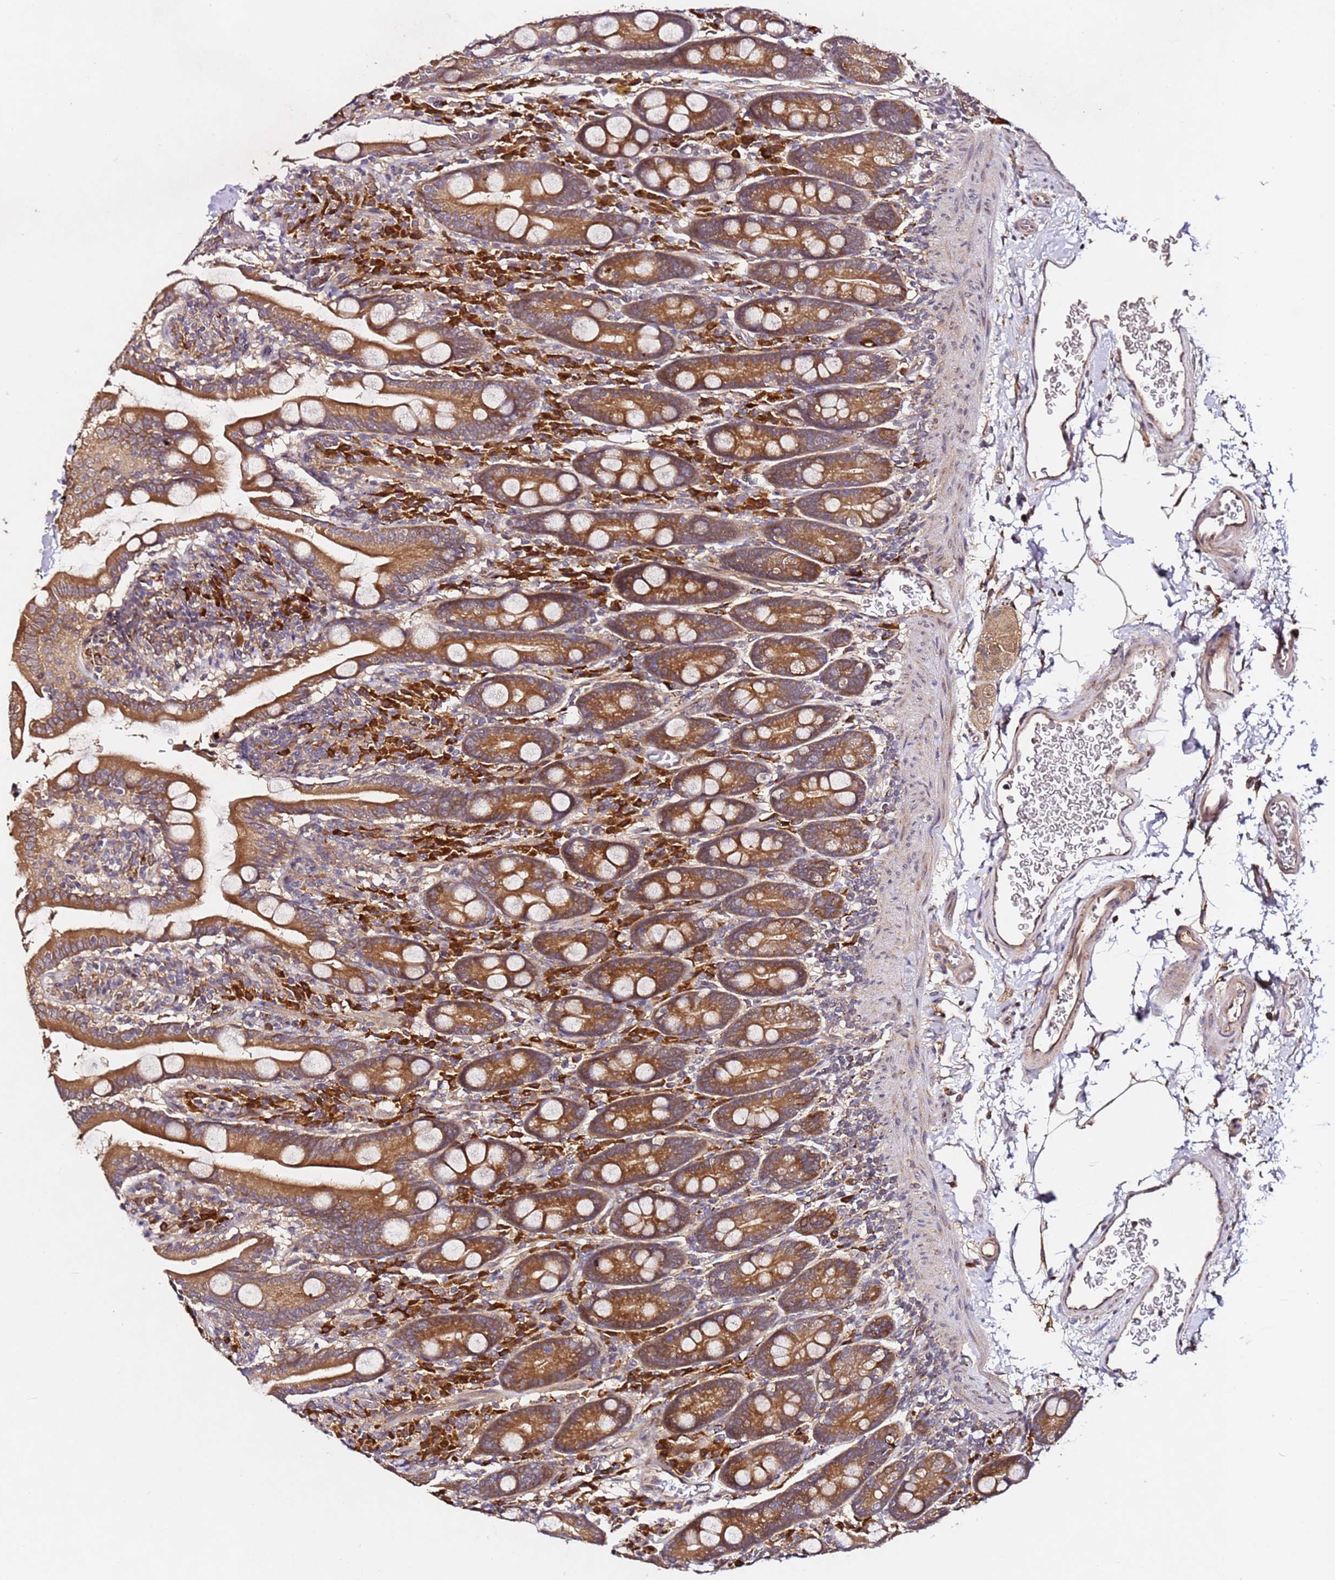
{"staining": {"intensity": "strong", "quantity": ">75%", "location": "cytoplasmic/membranous"}, "tissue": "duodenum", "cell_type": "Glandular cells", "image_type": "normal", "snomed": [{"axis": "morphology", "description": "Normal tissue, NOS"}, {"axis": "topography", "description": "Duodenum"}], "caption": "Protein expression analysis of unremarkable human duodenum reveals strong cytoplasmic/membranous staining in about >75% of glandular cells.", "gene": "ALG11", "patient": {"sex": "male", "age": 35}}